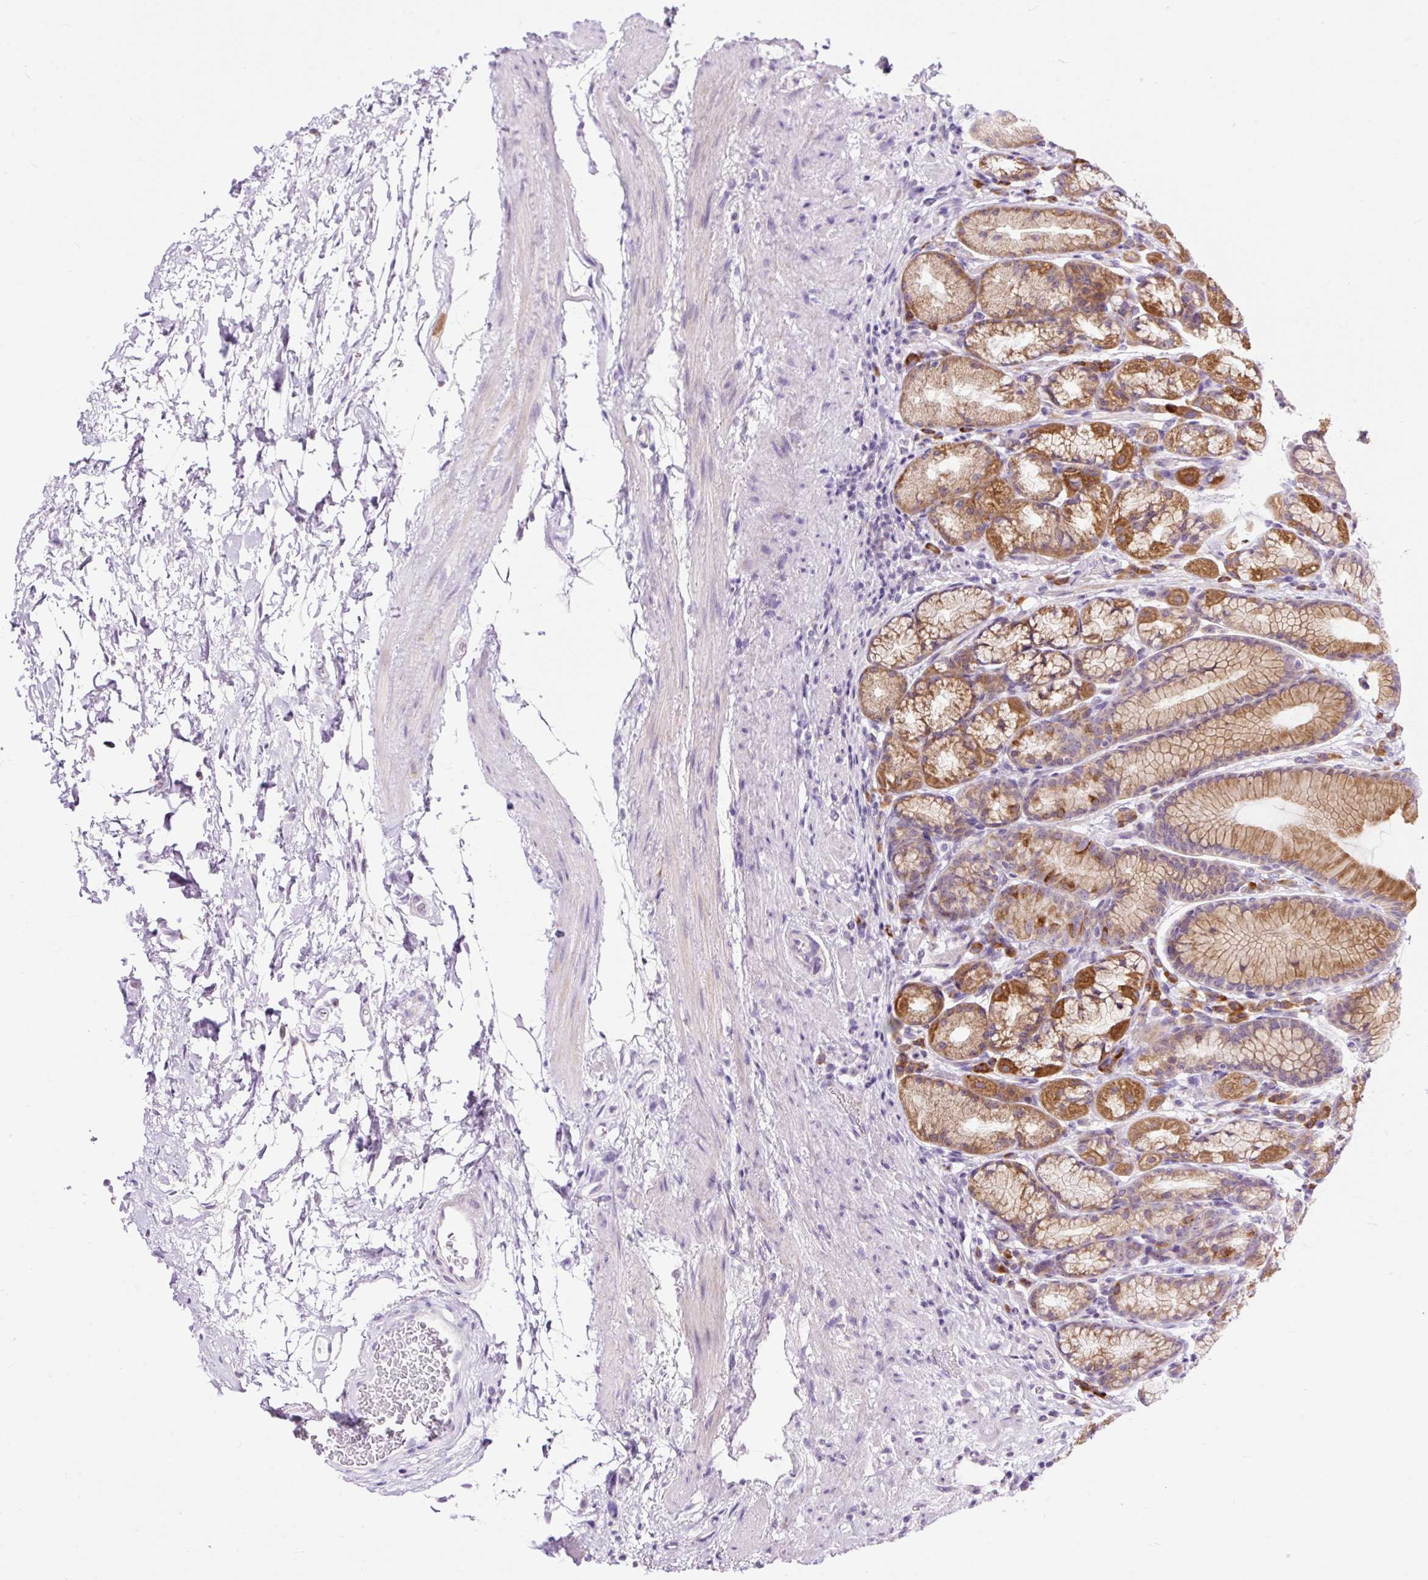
{"staining": {"intensity": "moderate", "quantity": "25%-75%", "location": "cytoplasmic/membranous"}, "tissue": "stomach", "cell_type": "Glandular cells", "image_type": "normal", "snomed": [{"axis": "morphology", "description": "Normal tissue, NOS"}, {"axis": "topography", "description": "Stomach, lower"}], "caption": "This photomicrograph exhibits unremarkable stomach stained with immunohistochemistry to label a protein in brown. The cytoplasmic/membranous of glandular cells show moderate positivity for the protein. Nuclei are counter-stained blue.", "gene": "FMC1", "patient": {"sex": "male", "age": 67}}